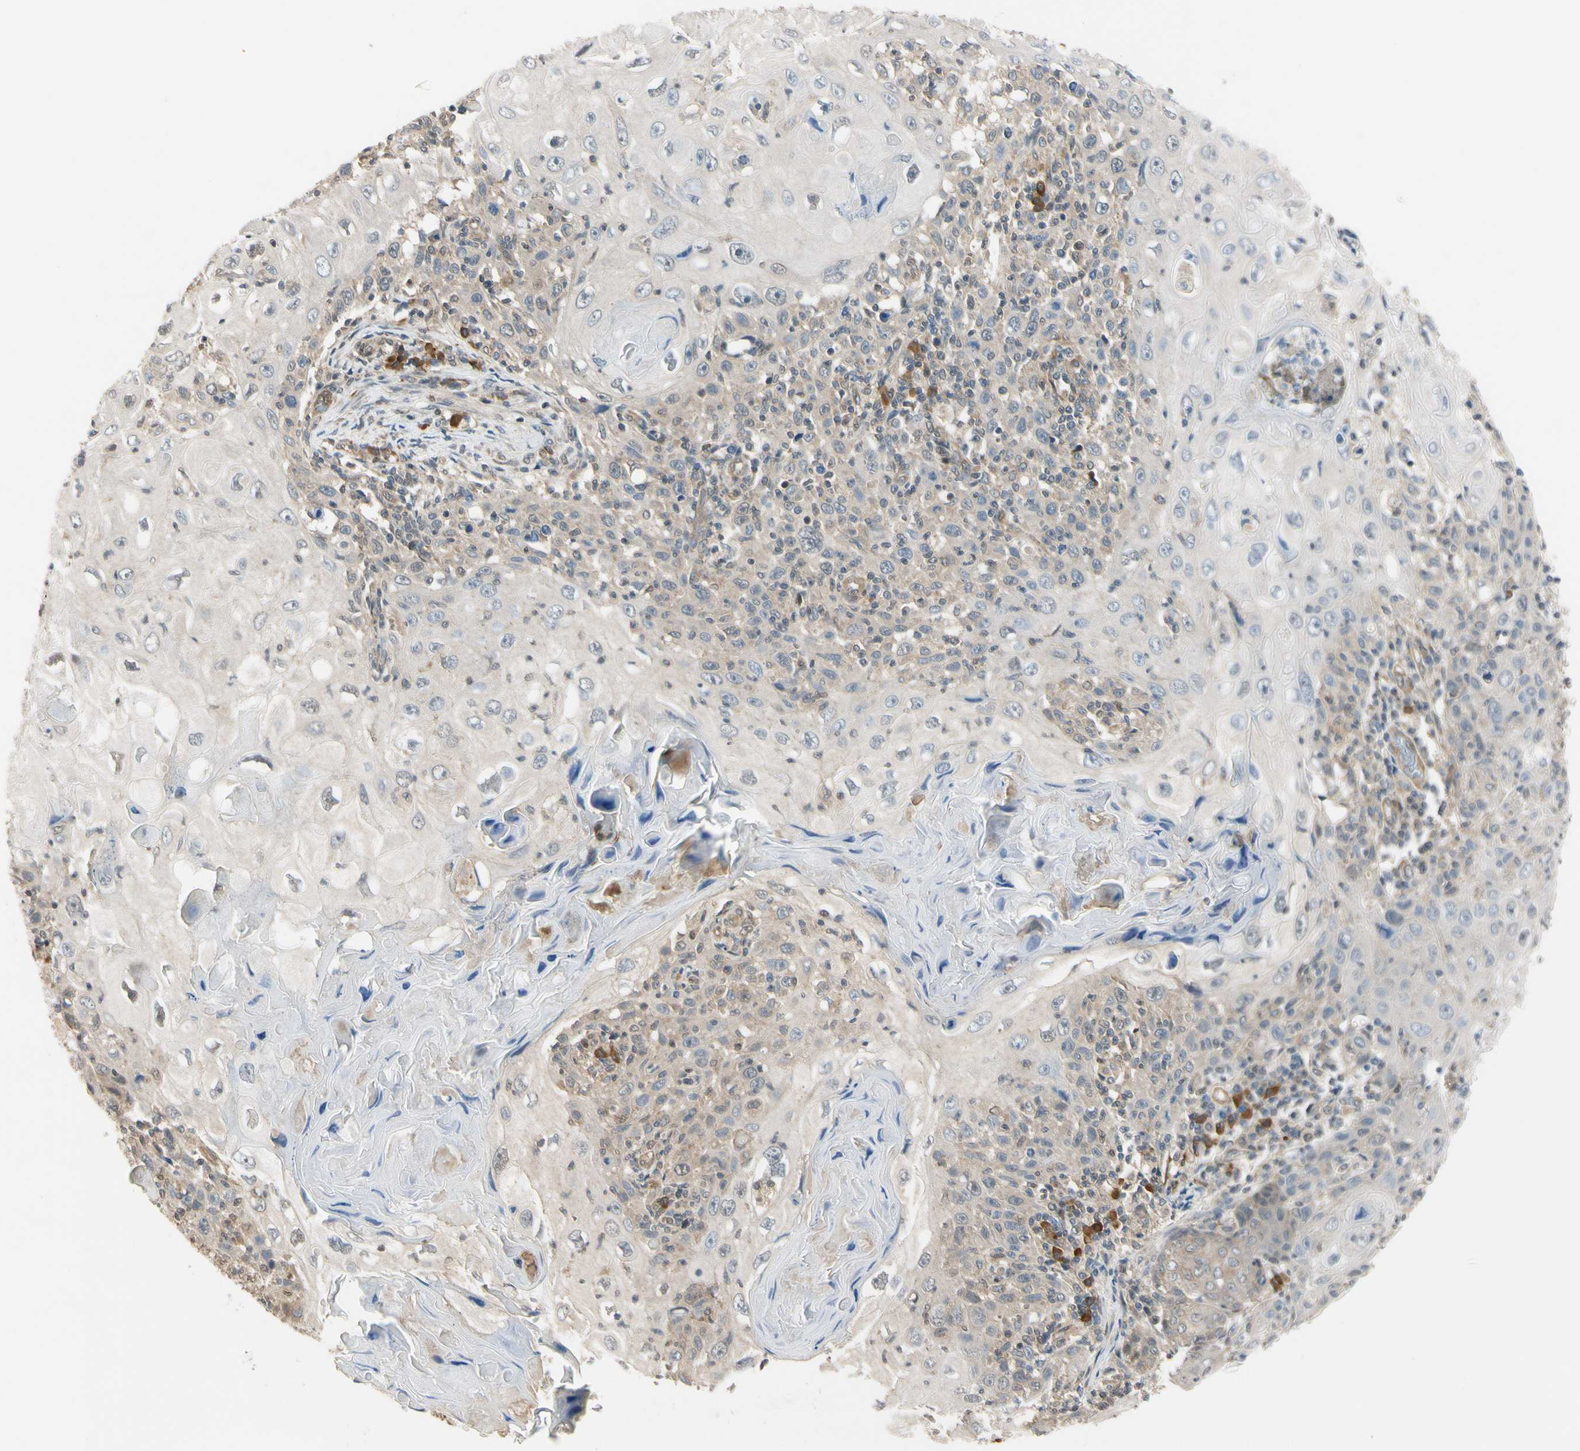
{"staining": {"intensity": "weak", "quantity": ">75%", "location": "cytoplasmic/membranous"}, "tissue": "skin cancer", "cell_type": "Tumor cells", "image_type": "cancer", "snomed": [{"axis": "morphology", "description": "Squamous cell carcinoma, NOS"}, {"axis": "topography", "description": "Skin"}], "caption": "Human skin cancer stained for a protein (brown) demonstrates weak cytoplasmic/membranous positive expression in approximately >75% of tumor cells.", "gene": "RASGRF1", "patient": {"sex": "female", "age": 88}}